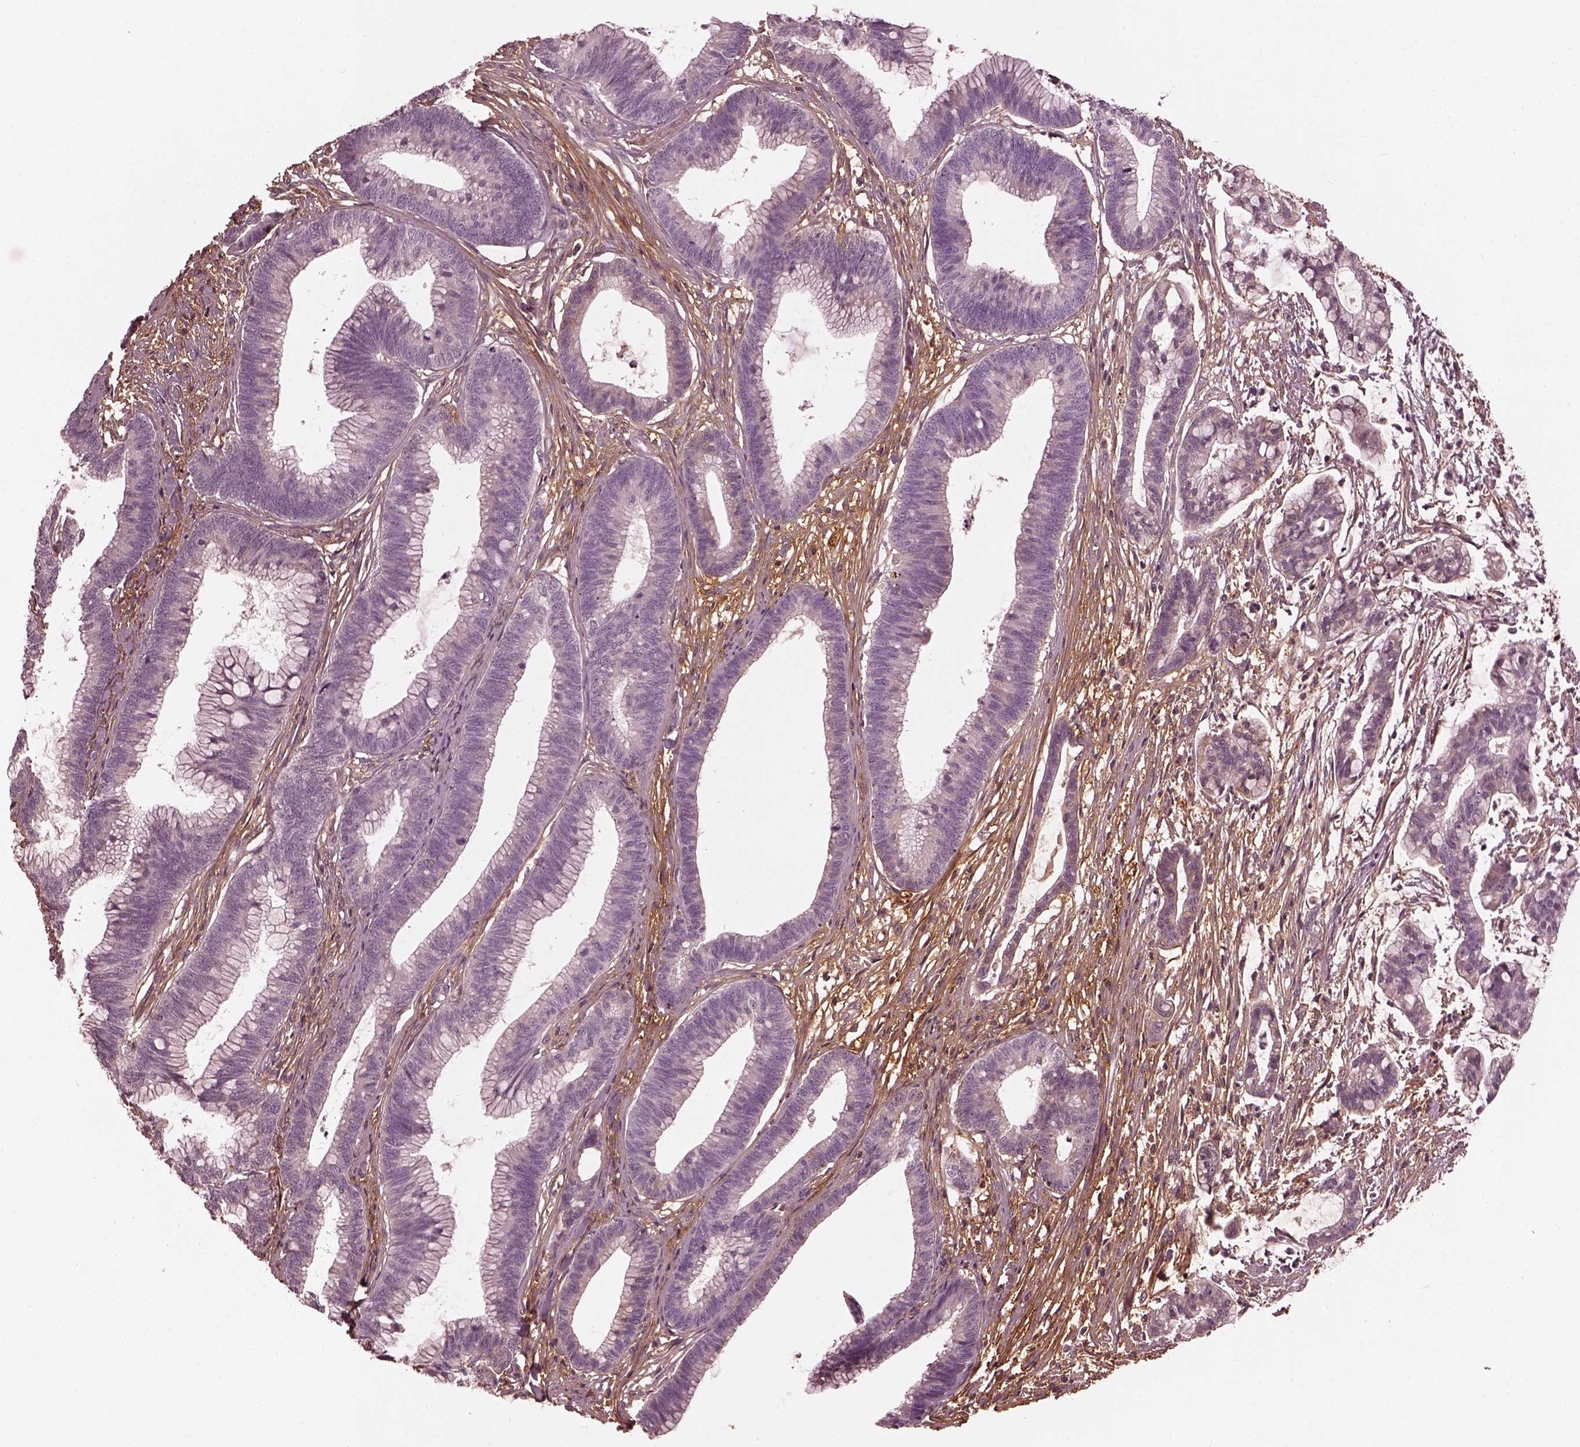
{"staining": {"intensity": "negative", "quantity": "none", "location": "none"}, "tissue": "colorectal cancer", "cell_type": "Tumor cells", "image_type": "cancer", "snomed": [{"axis": "morphology", "description": "Adenocarcinoma, NOS"}, {"axis": "topography", "description": "Colon"}], "caption": "Tumor cells show no significant positivity in colorectal cancer (adenocarcinoma).", "gene": "EFEMP1", "patient": {"sex": "female", "age": 78}}